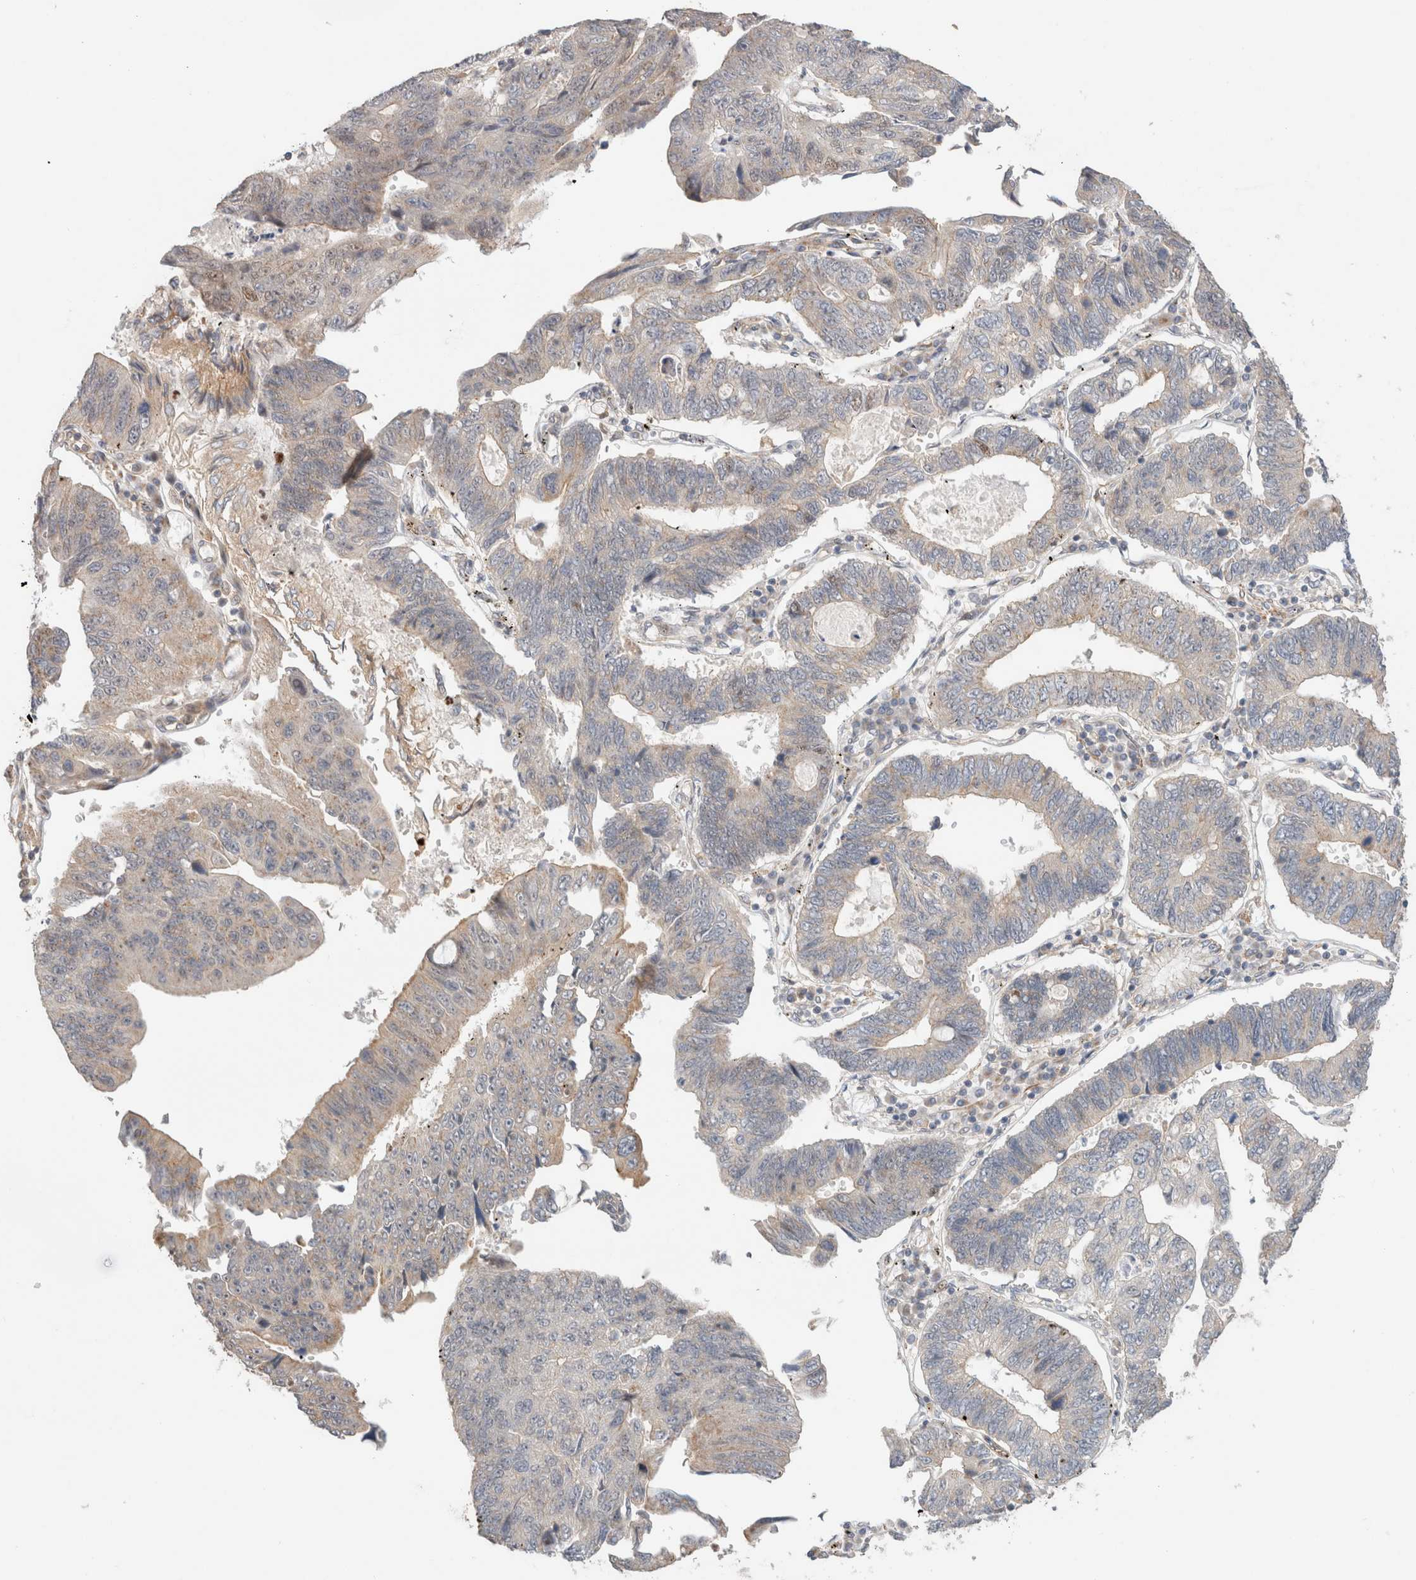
{"staining": {"intensity": "moderate", "quantity": "<25%", "location": "cytoplasmic/membranous"}, "tissue": "stomach cancer", "cell_type": "Tumor cells", "image_type": "cancer", "snomed": [{"axis": "morphology", "description": "Adenocarcinoma, NOS"}, {"axis": "topography", "description": "Stomach"}], "caption": "The micrograph reveals immunohistochemical staining of stomach cancer. There is moderate cytoplasmic/membranous expression is seen in approximately <25% of tumor cells. (DAB (3,3'-diaminobenzidine) = brown stain, brightfield microscopy at high magnification).", "gene": "ID3", "patient": {"sex": "male", "age": 59}}